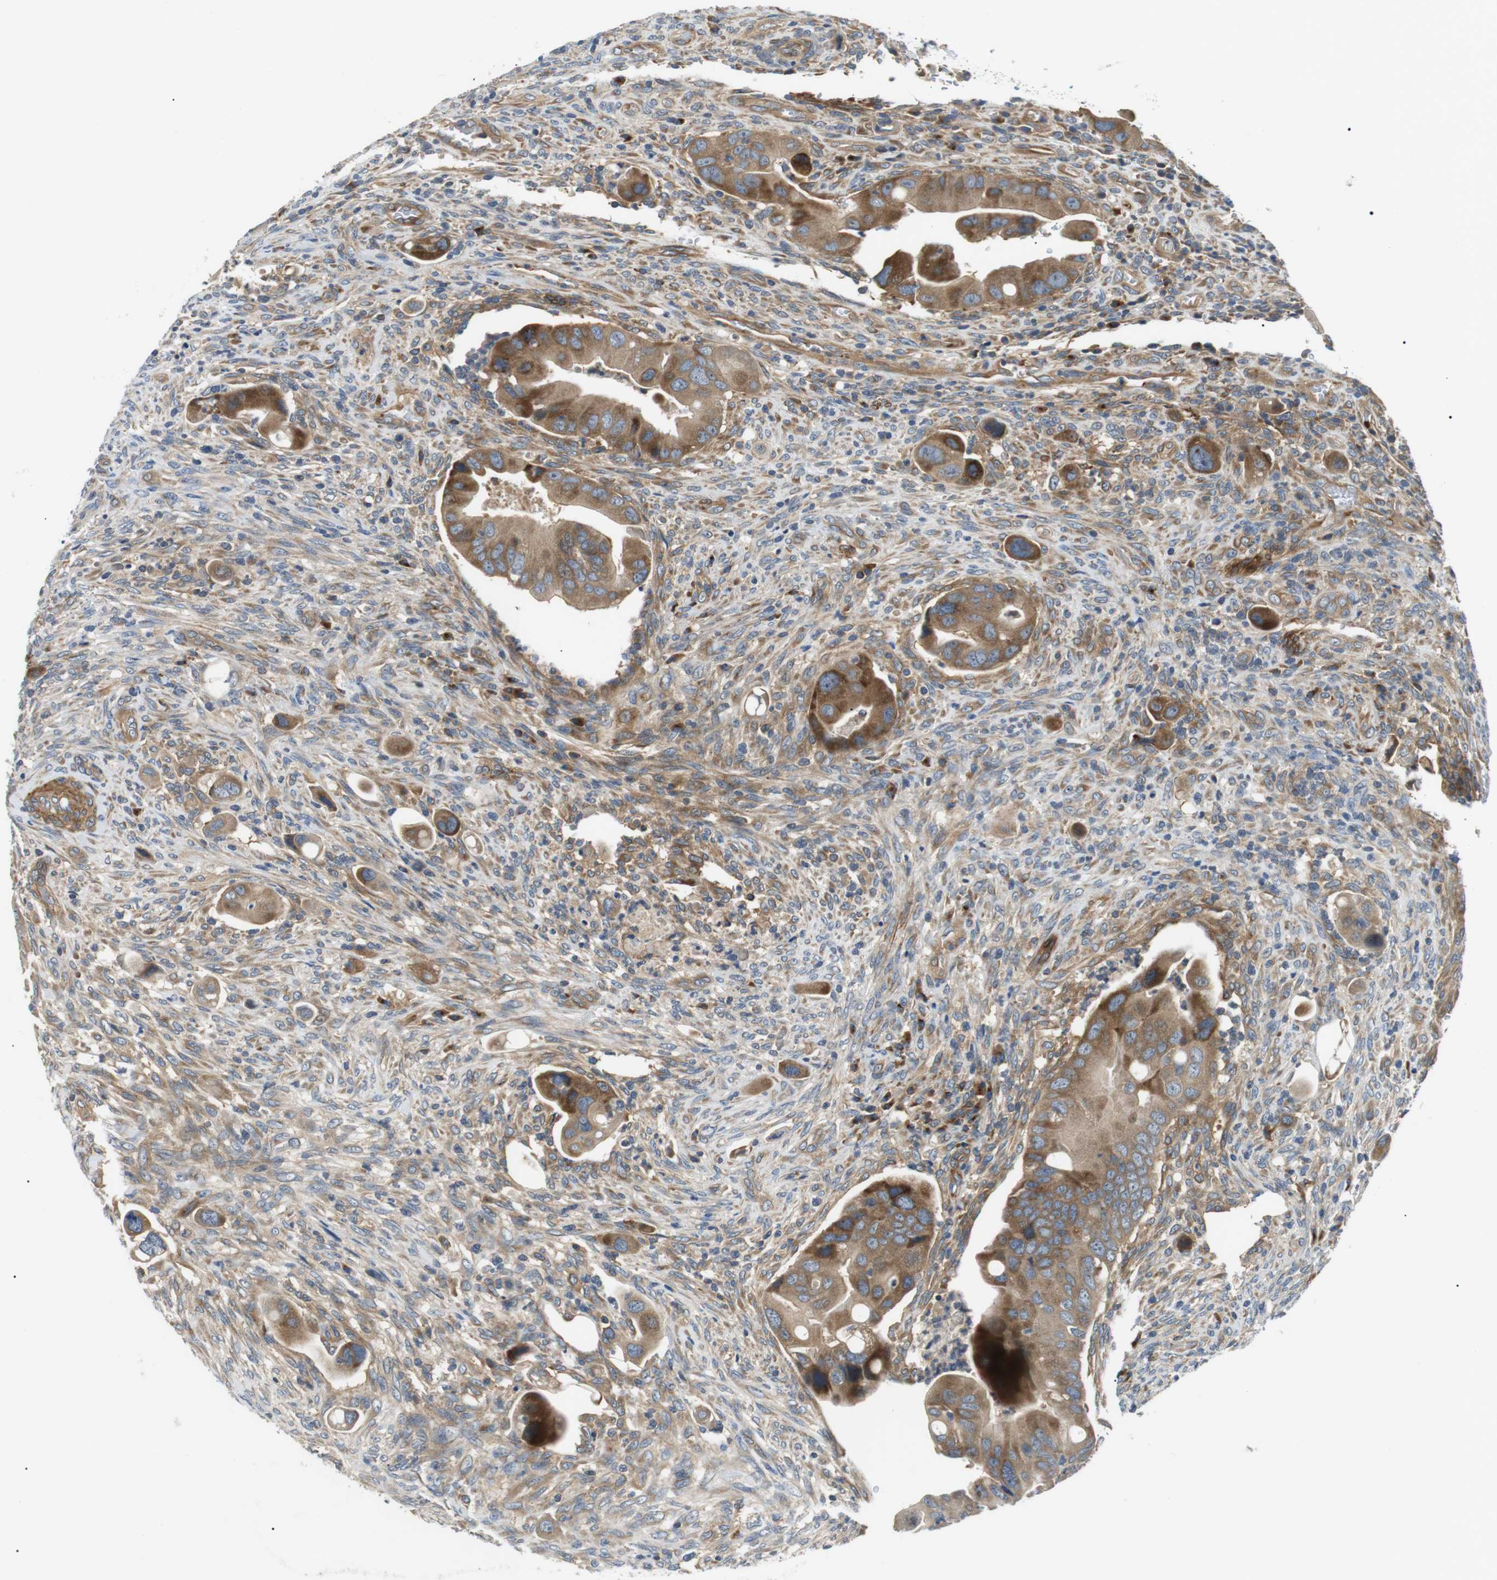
{"staining": {"intensity": "moderate", "quantity": ">75%", "location": "cytoplasmic/membranous"}, "tissue": "colorectal cancer", "cell_type": "Tumor cells", "image_type": "cancer", "snomed": [{"axis": "morphology", "description": "Adenocarcinoma, NOS"}, {"axis": "topography", "description": "Rectum"}], "caption": "Adenocarcinoma (colorectal) stained for a protein displays moderate cytoplasmic/membranous positivity in tumor cells.", "gene": "DIPK1A", "patient": {"sex": "female", "age": 57}}